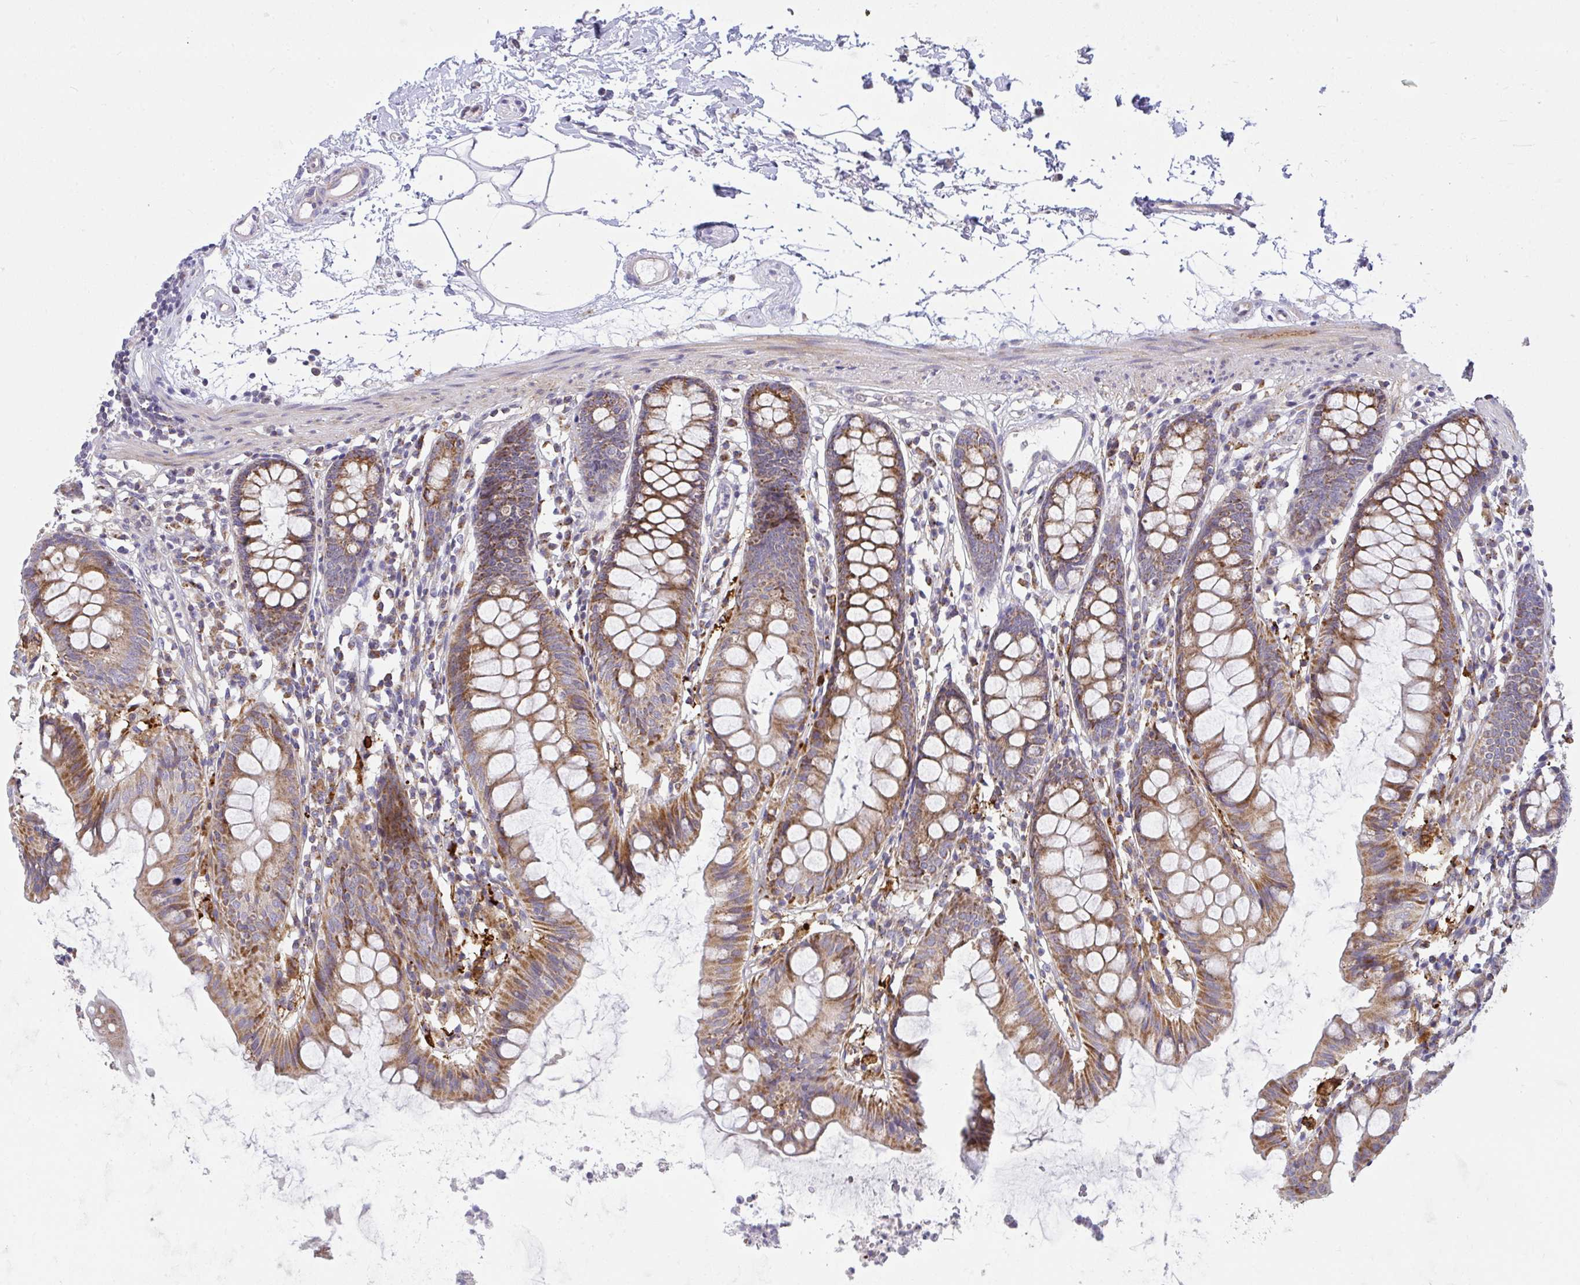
{"staining": {"intensity": "weak", "quantity": ">75%", "location": "cytoplasmic/membranous"}, "tissue": "colon", "cell_type": "Endothelial cells", "image_type": "normal", "snomed": [{"axis": "morphology", "description": "Normal tissue, NOS"}, {"axis": "topography", "description": "Colon"}], "caption": "Colon stained with a brown dye shows weak cytoplasmic/membranous positive positivity in about >75% of endothelial cells.", "gene": "SRRM4", "patient": {"sex": "female", "age": 84}}